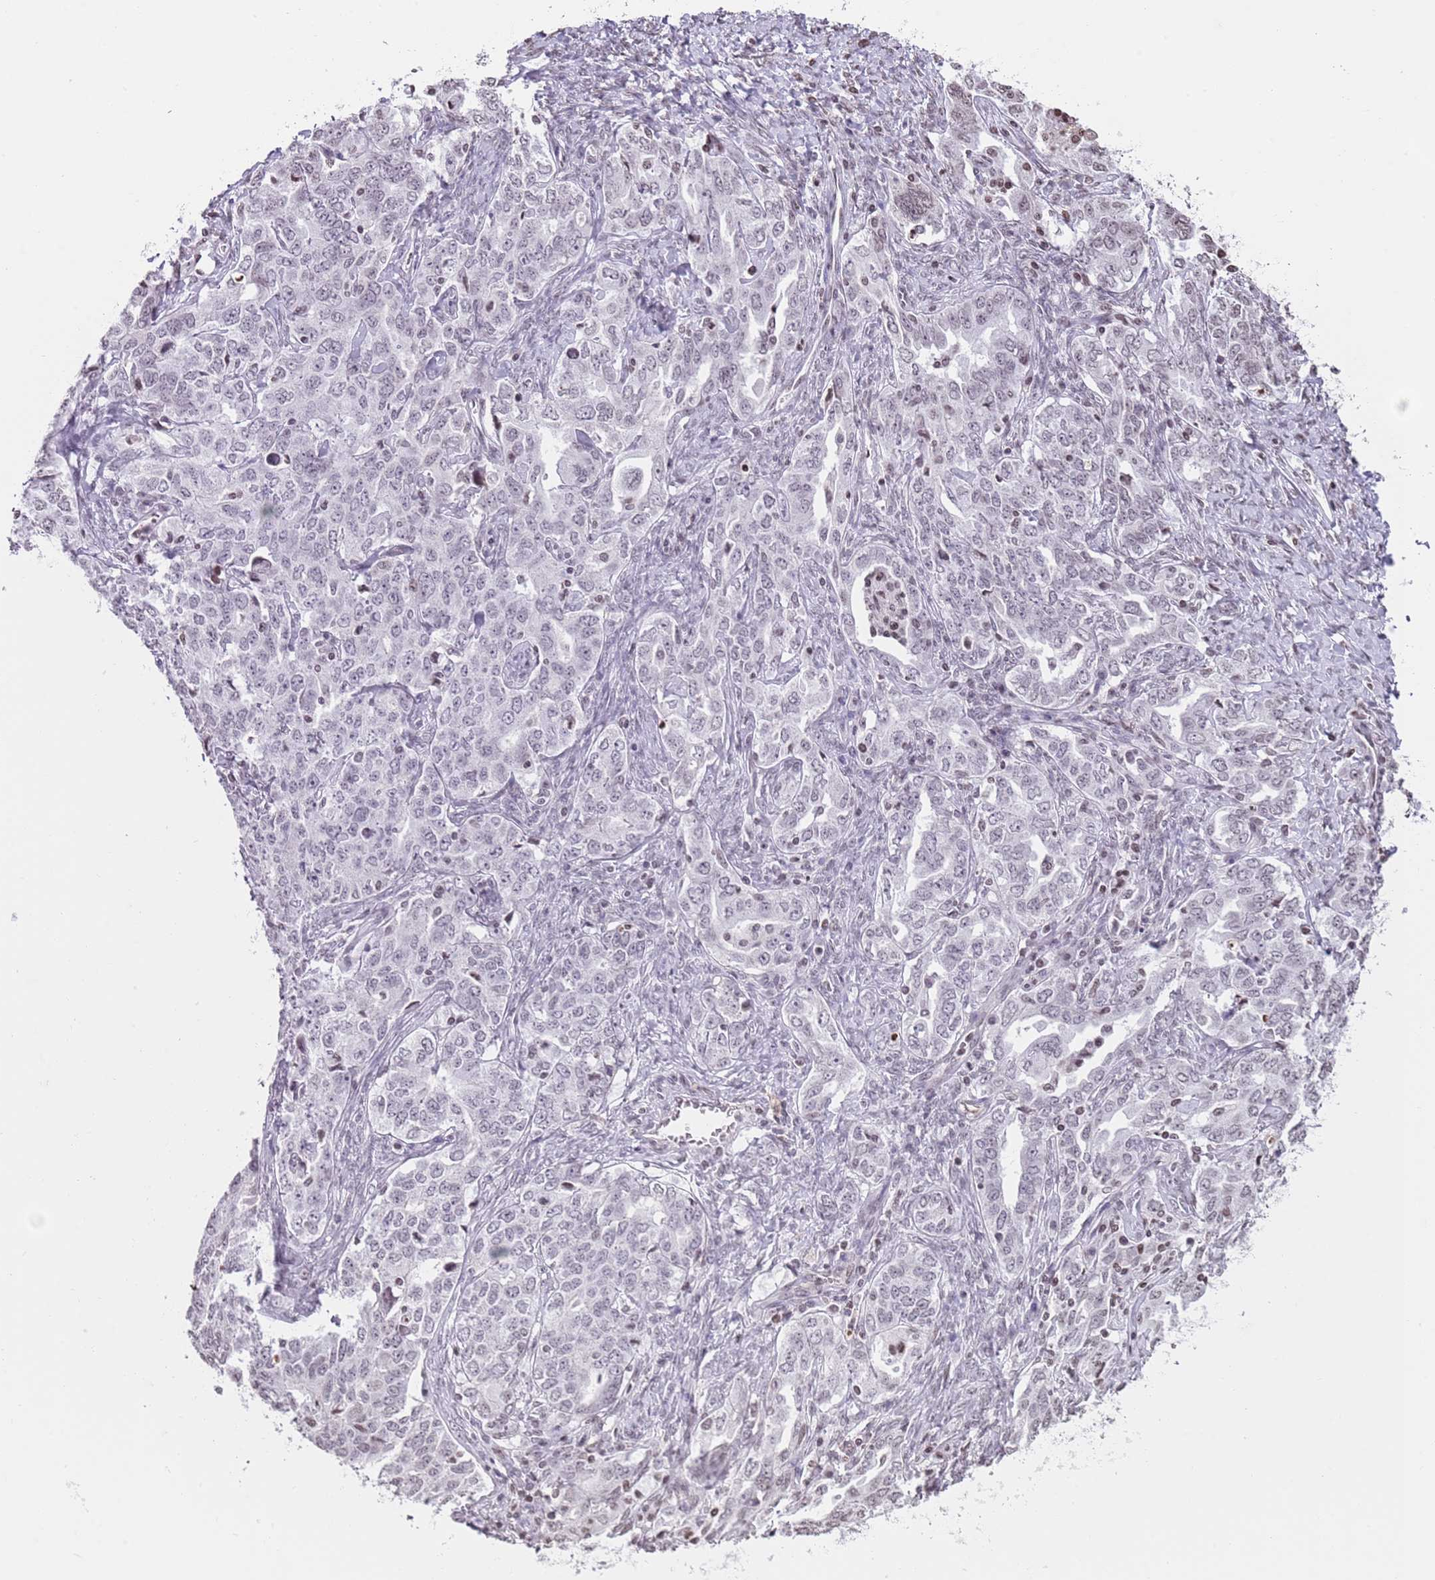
{"staining": {"intensity": "weak", "quantity": "25%-75%", "location": "nuclear"}, "tissue": "ovarian cancer", "cell_type": "Tumor cells", "image_type": "cancer", "snomed": [{"axis": "morphology", "description": "Carcinoma, endometroid"}, {"axis": "topography", "description": "Ovary"}], "caption": "Ovarian endometroid carcinoma was stained to show a protein in brown. There is low levels of weak nuclear staining in approximately 25%-75% of tumor cells. (brown staining indicates protein expression, while blue staining denotes nuclei).", "gene": "KPNA3", "patient": {"sex": "female", "age": 62}}